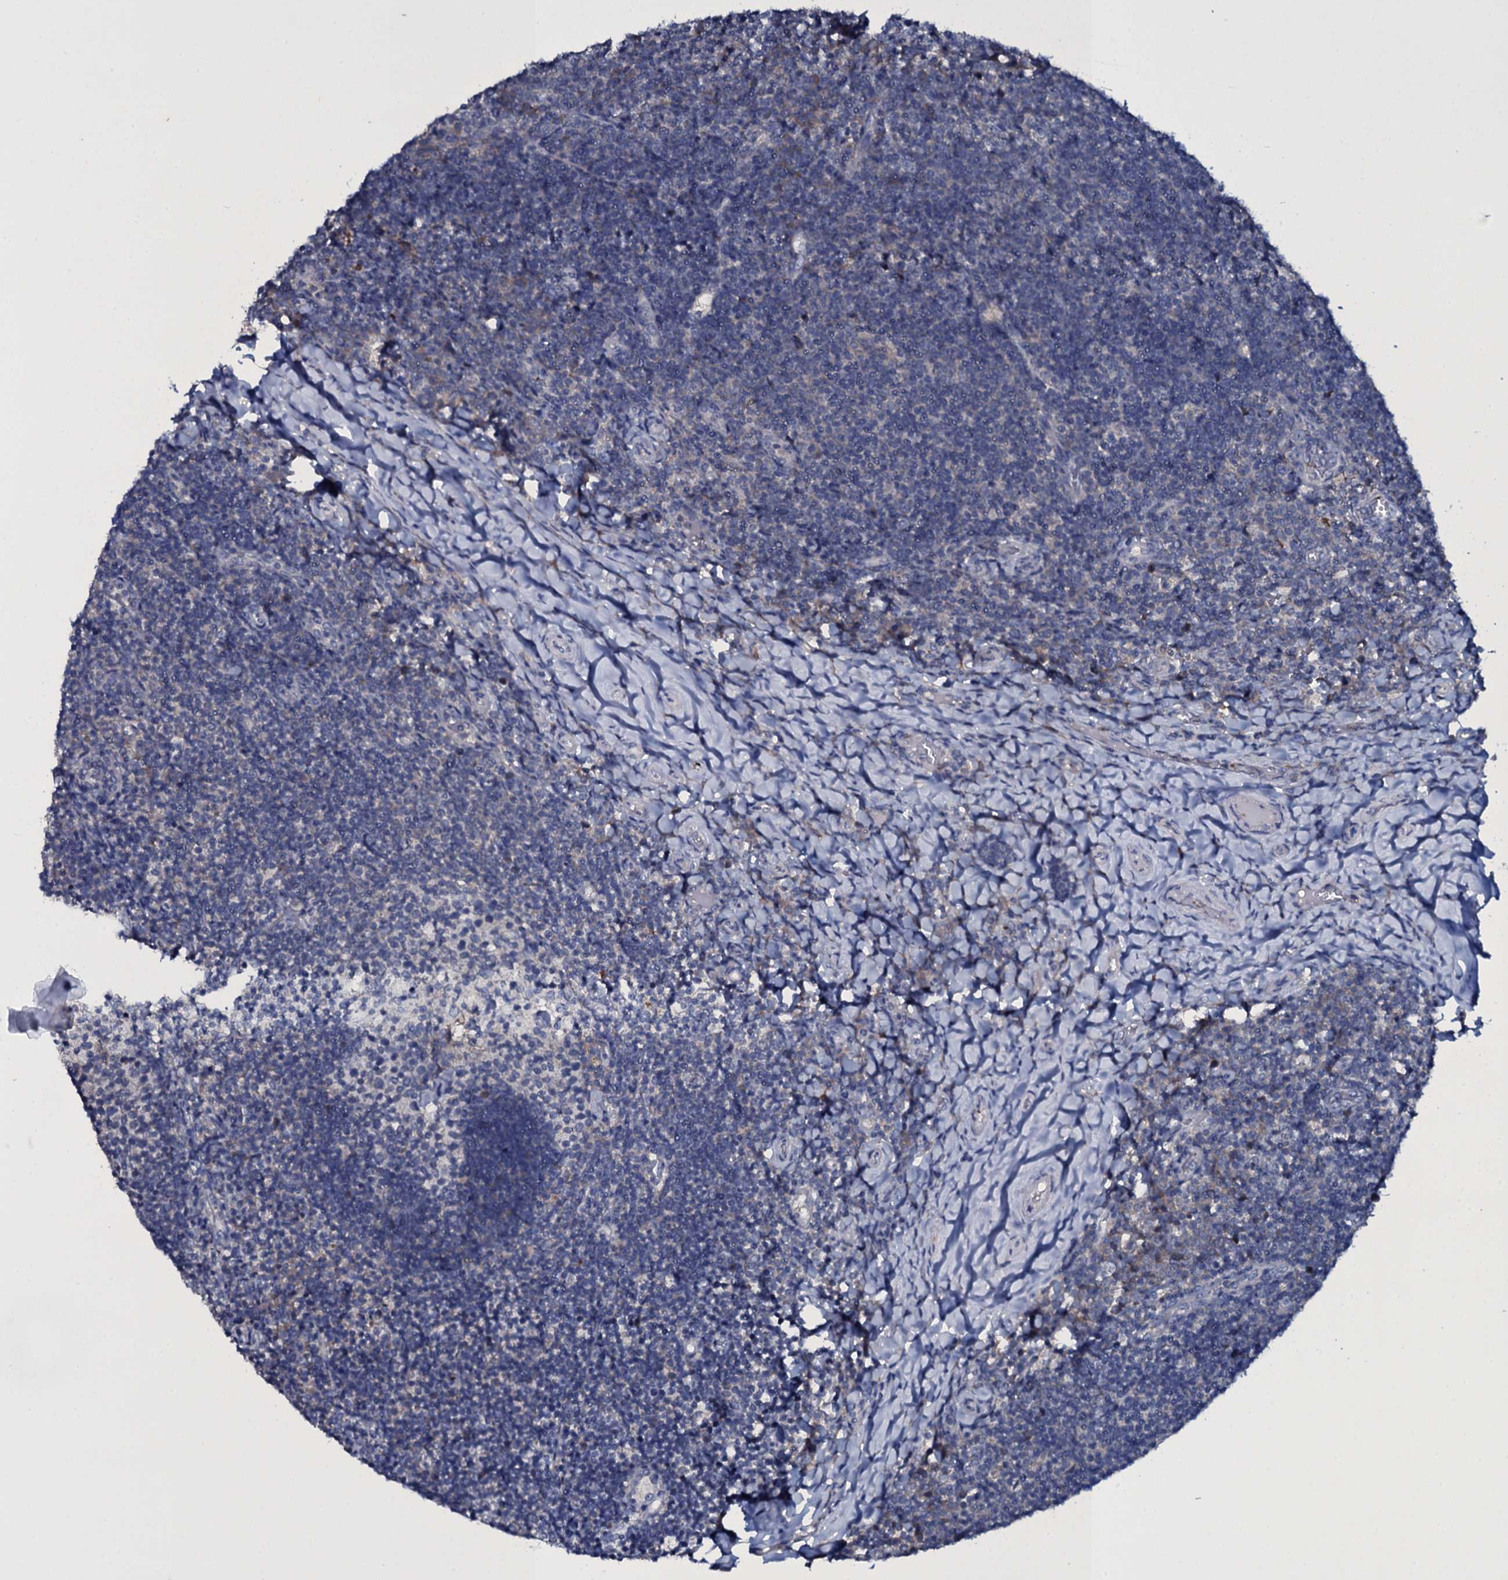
{"staining": {"intensity": "negative", "quantity": "none", "location": "none"}, "tissue": "tonsil", "cell_type": "Germinal center cells", "image_type": "normal", "snomed": [{"axis": "morphology", "description": "Normal tissue, NOS"}, {"axis": "topography", "description": "Tonsil"}], "caption": "The image reveals no significant positivity in germinal center cells of tonsil. (DAB immunohistochemistry (IHC) with hematoxylin counter stain).", "gene": "TPGS2", "patient": {"sex": "female", "age": 10}}